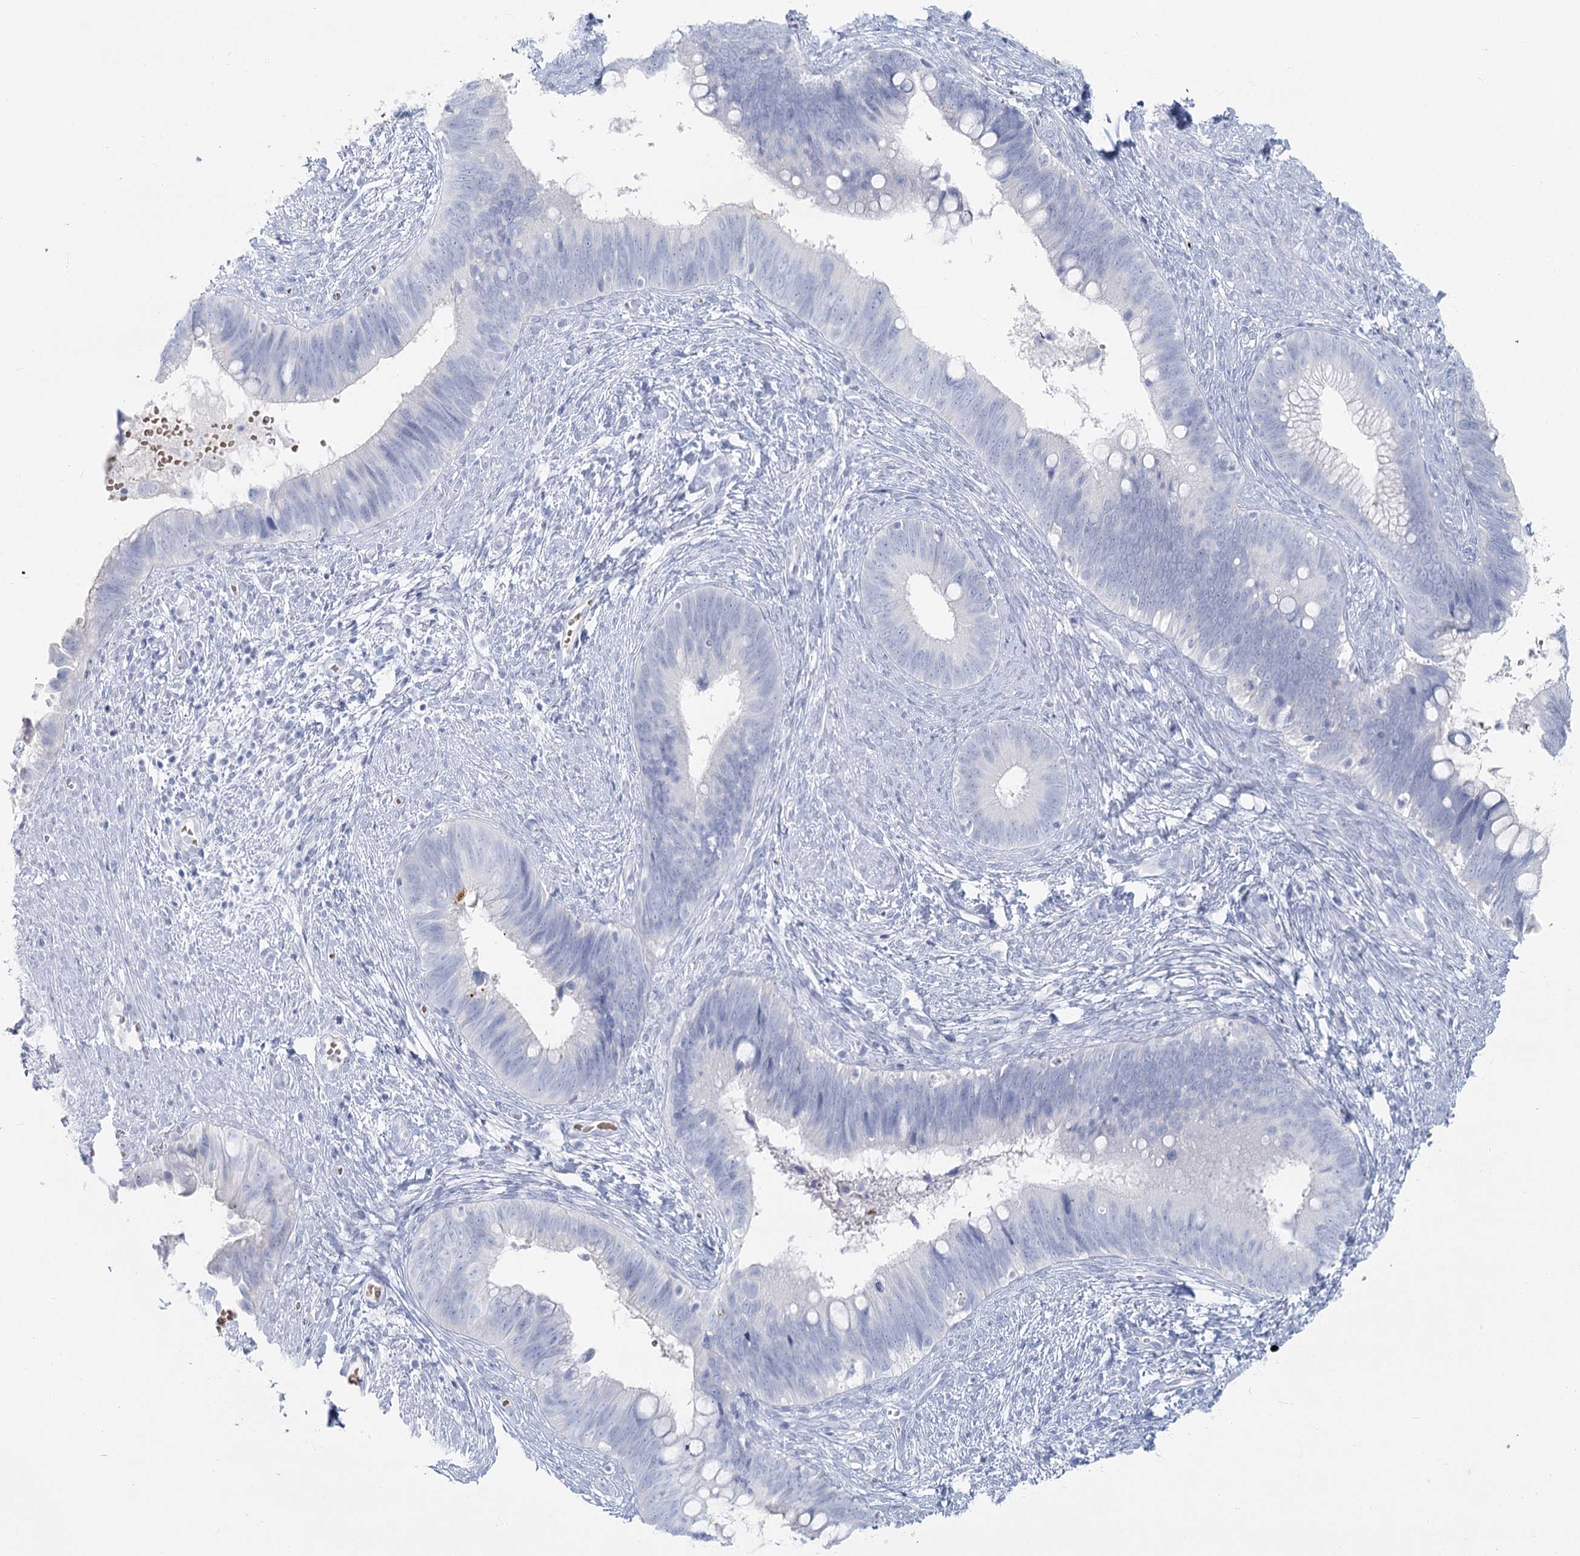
{"staining": {"intensity": "negative", "quantity": "none", "location": "none"}, "tissue": "cervical cancer", "cell_type": "Tumor cells", "image_type": "cancer", "snomed": [{"axis": "morphology", "description": "Adenocarcinoma, NOS"}, {"axis": "topography", "description": "Cervix"}], "caption": "High power microscopy histopathology image of an immunohistochemistry (IHC) micrograph of adenocarcinoma (cervical), revealing no significant expression in tumor cells.", "gene": "IFIT5", "patient": {"sex": "female", "age": 42}}